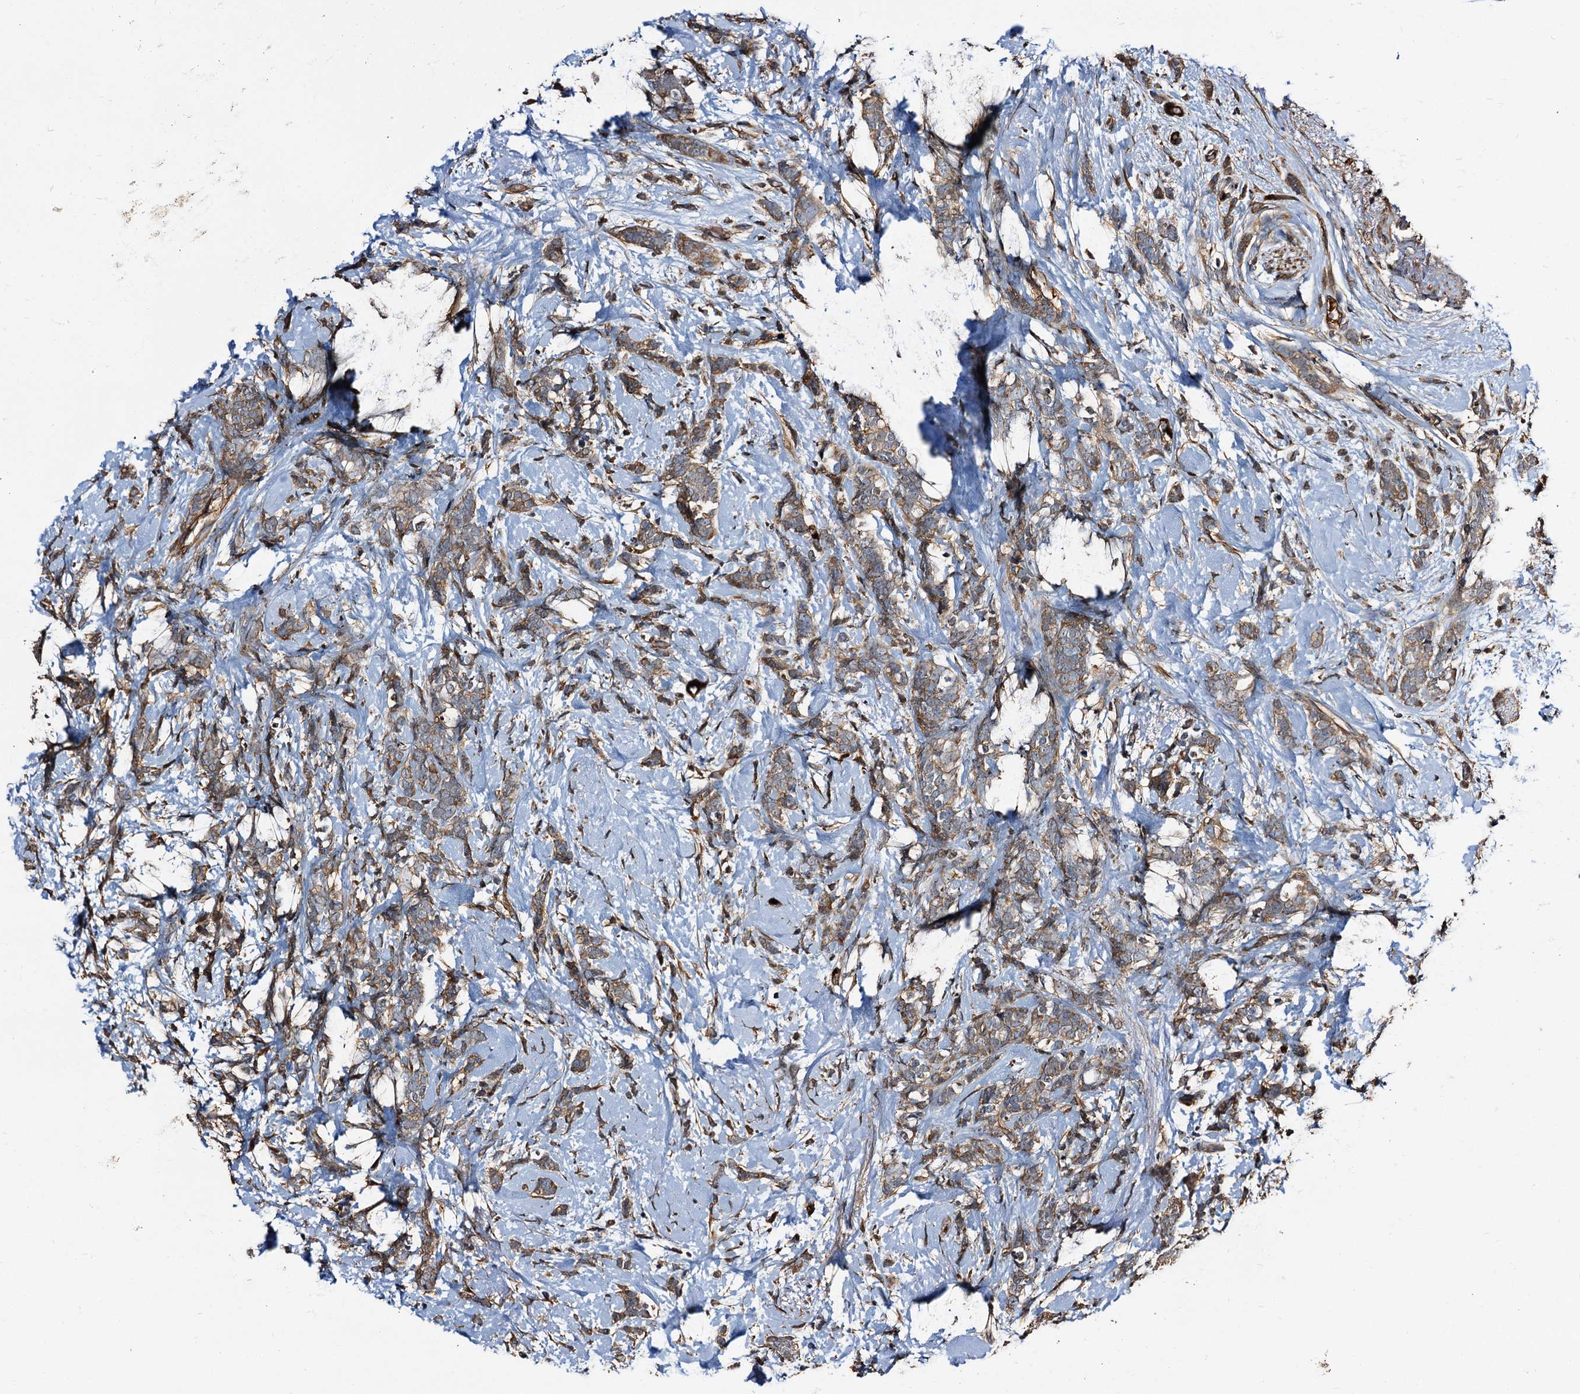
{"staining": {"intensity": "moderate", "quantity": ">75%", "location": "cytoplasmic/membranous"}, "tissue": "breast cancer", "cell_type": "Tumor cells", "image_type": "cancer", "snomed": [{"axis": "morphology", "description": "Lobular carcinoma"}, {"axis": "topography", "description": "Breast"}], "caption": "DAB (3,3'-diaminobenzidine) immunohistochemical staining of breast lobular carcinoma reveals moderate cytoplasmic/membranous protein positivity in approximately >75% of tumor cells.", "gene": "PEX5", "patient": {"sex": "female", "age": 58}}